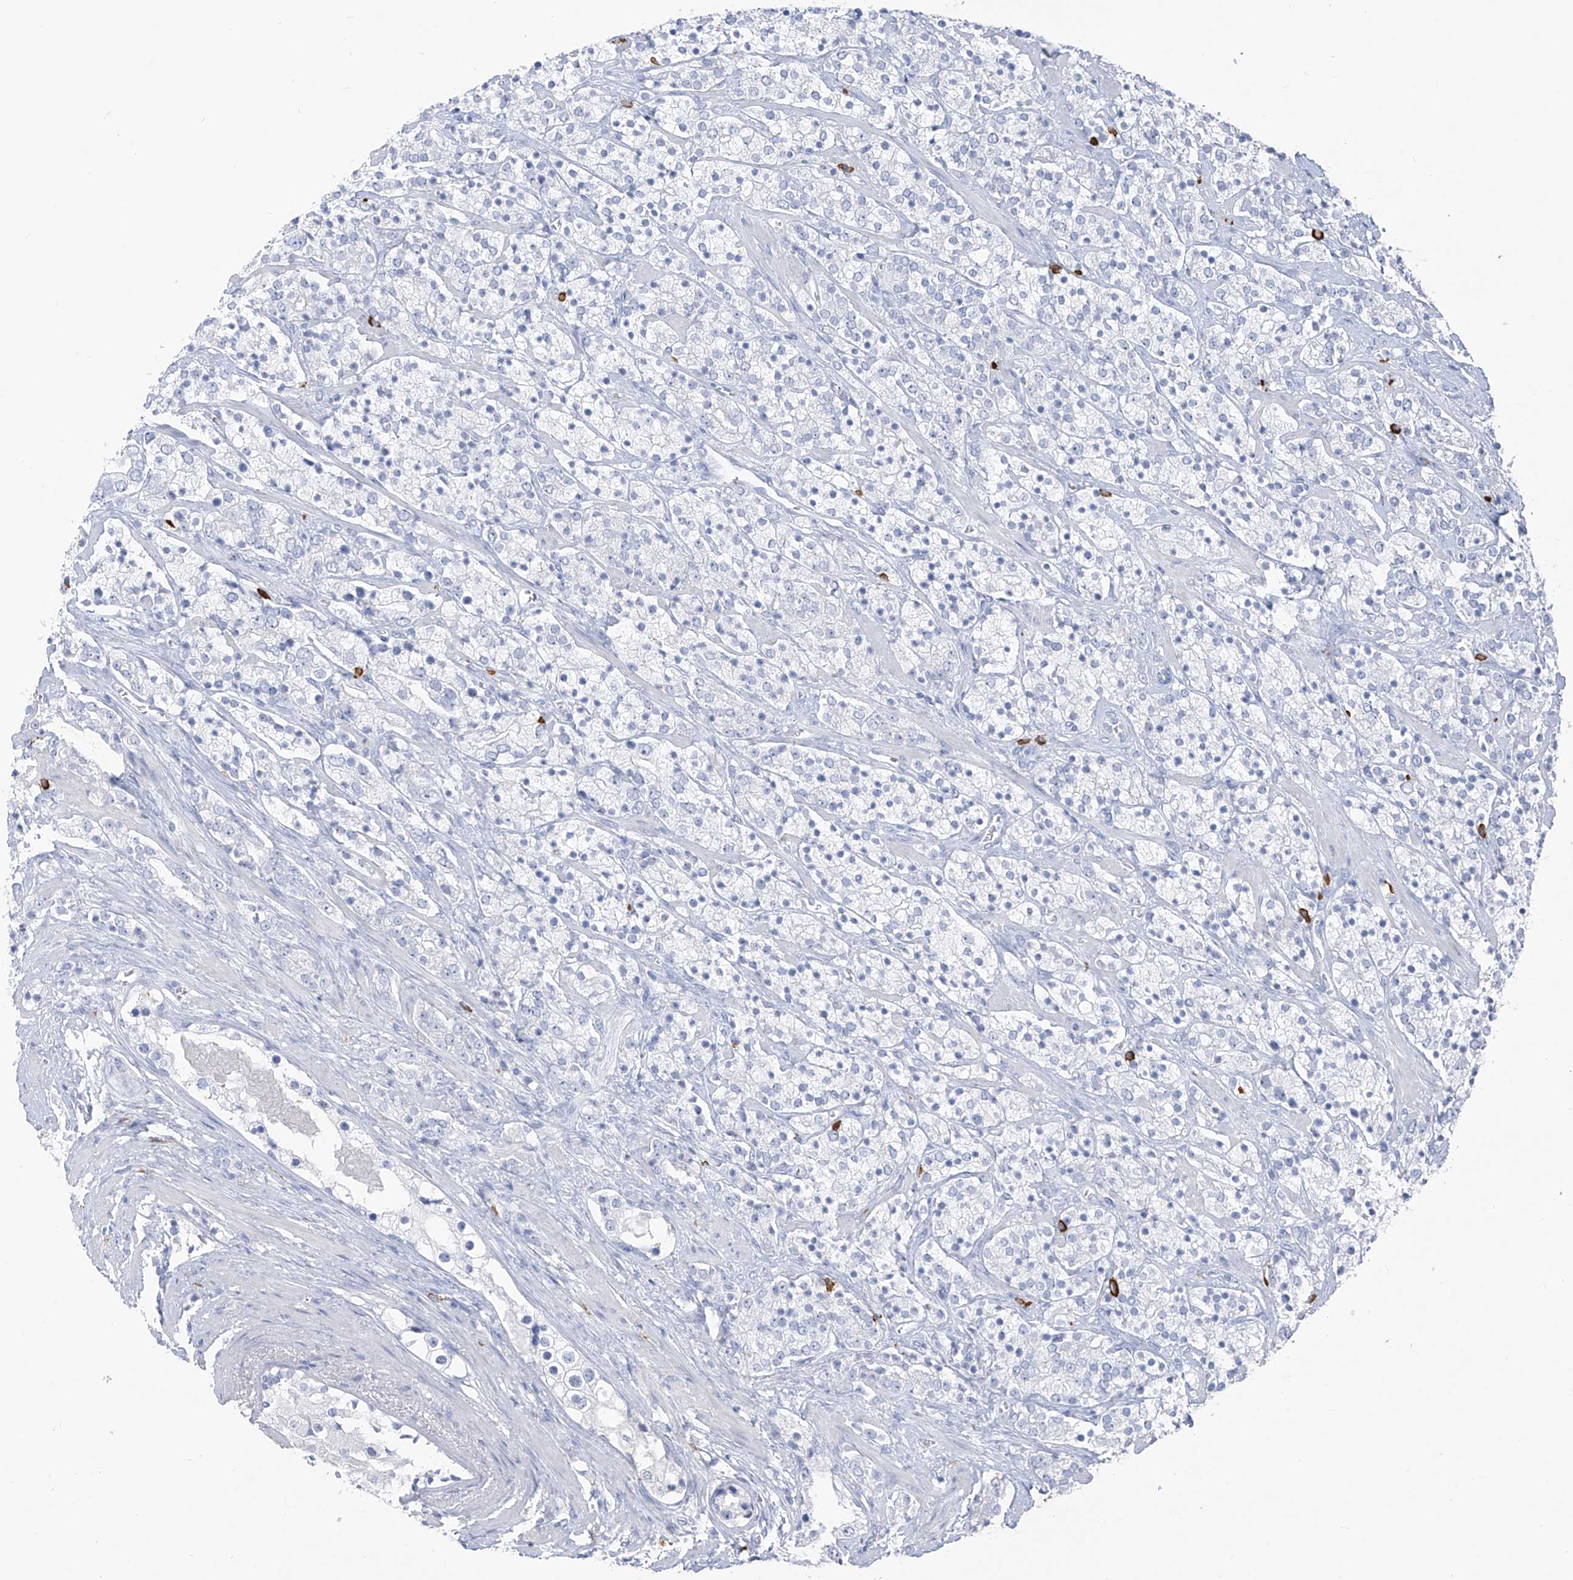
{"staining": {"intensity": "negative", "quantity": "none", "location": "none"}, "tissue": "prostate cancer", "cell_type": "Tumor cells", "image_type": "cancer", "snomed": [{"axis": "morphology", "description": "Adenocarcinoma, High grade"}, {"axis": "topography", "description": "Prostate"}], "caption": "Tumor cells are negative for brown protein staining in prostate adenocarcinoma (high-grade).", "gene": "CX3CR1", "patient": {"sex": "male", "age": 71}}